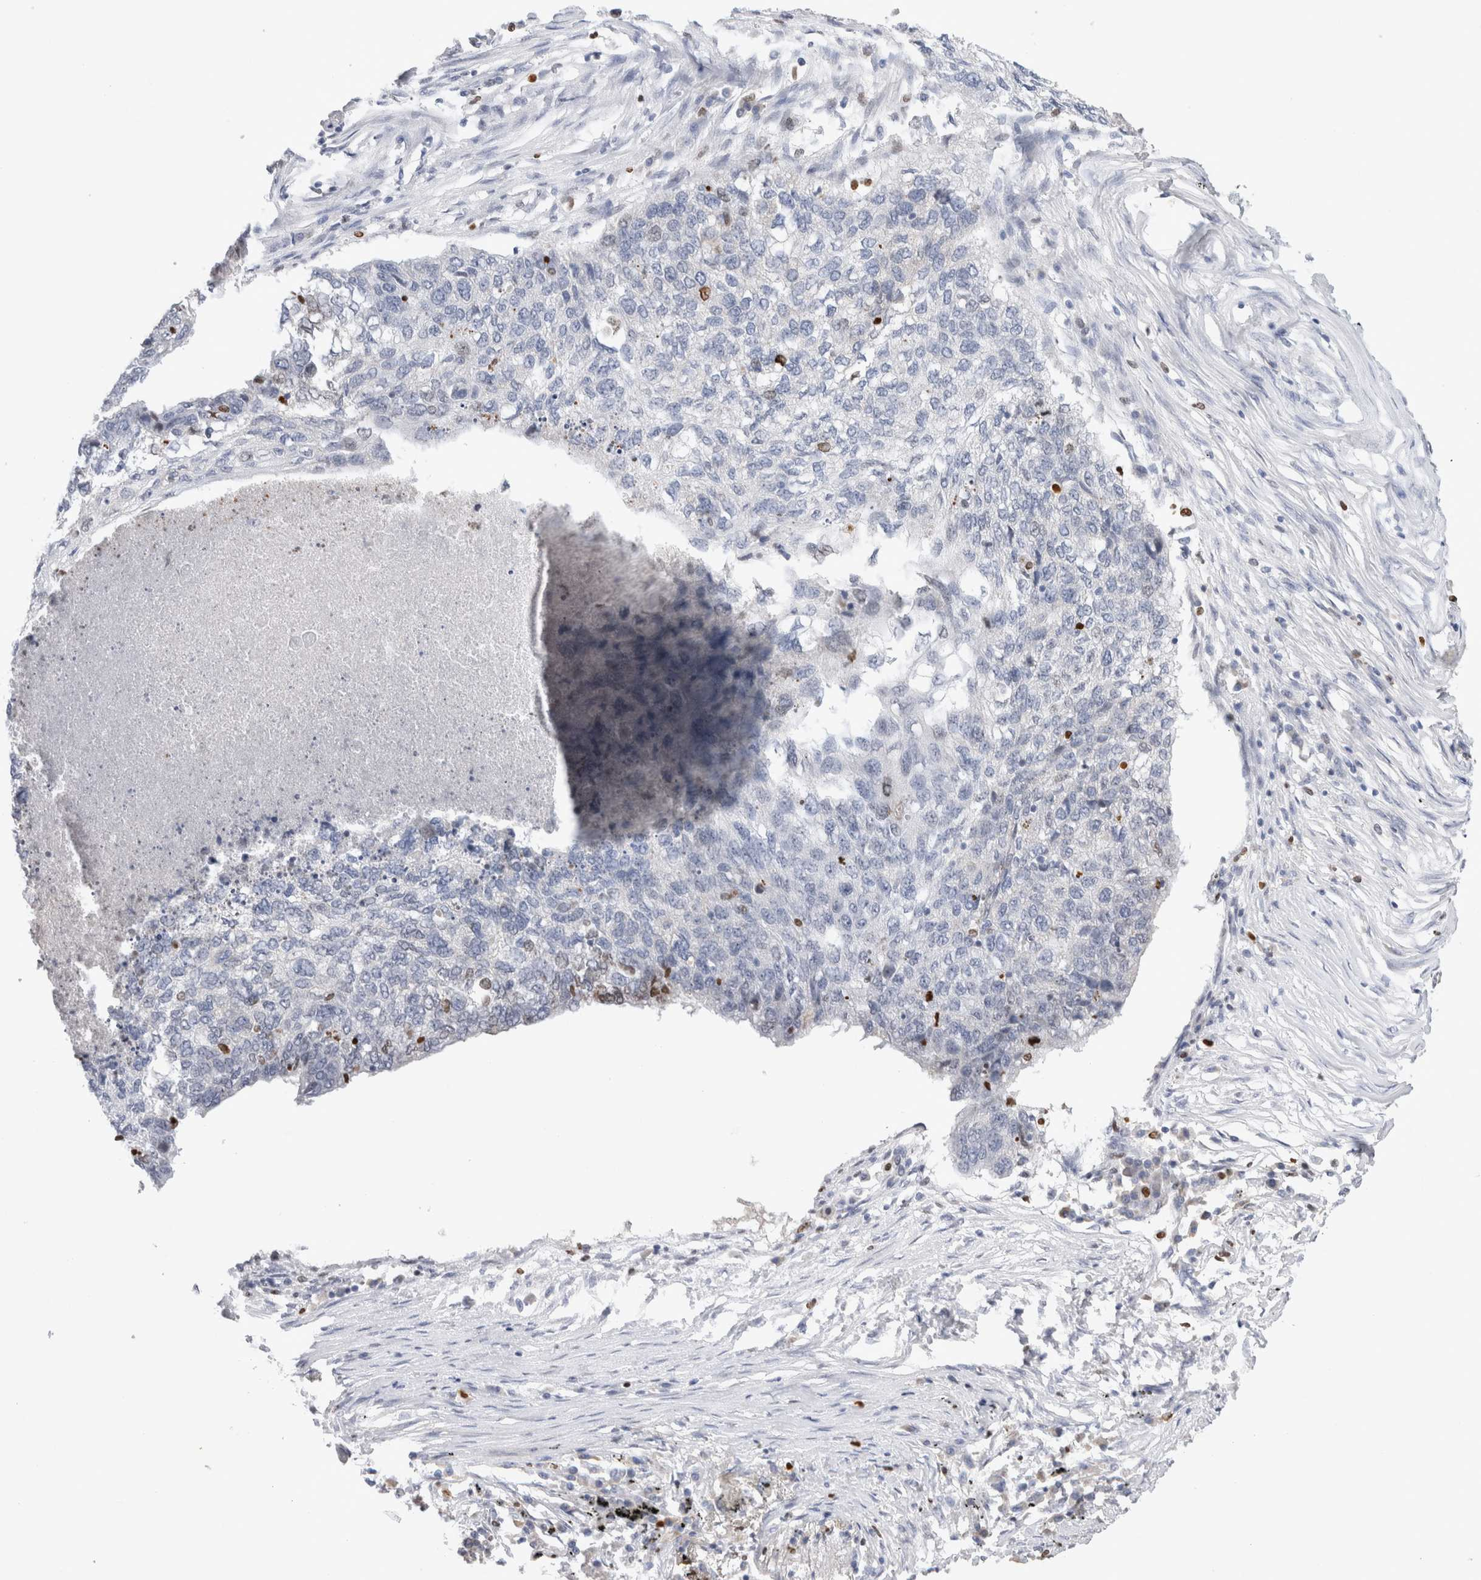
{"staining": {"intensity": "negative", "quantity": "none", "location": "none"}, "tissue": "lung cancer", "cell_type": "Tumor cells", "image_type": "cancer", "snomed": [{"axis": "morphology", "description": "Squamous cell carcinoma, NOS"}, {"axis": "topography", "description": "Lung"}], "caption": "Immunohistochemistry photomicrograph of lung squamous cell carcinoma stained for a protein (brown), which exhibits no staining in tumor cells.", "gene": "GAS1", "patient": {"sex": "female", "age": 63}}